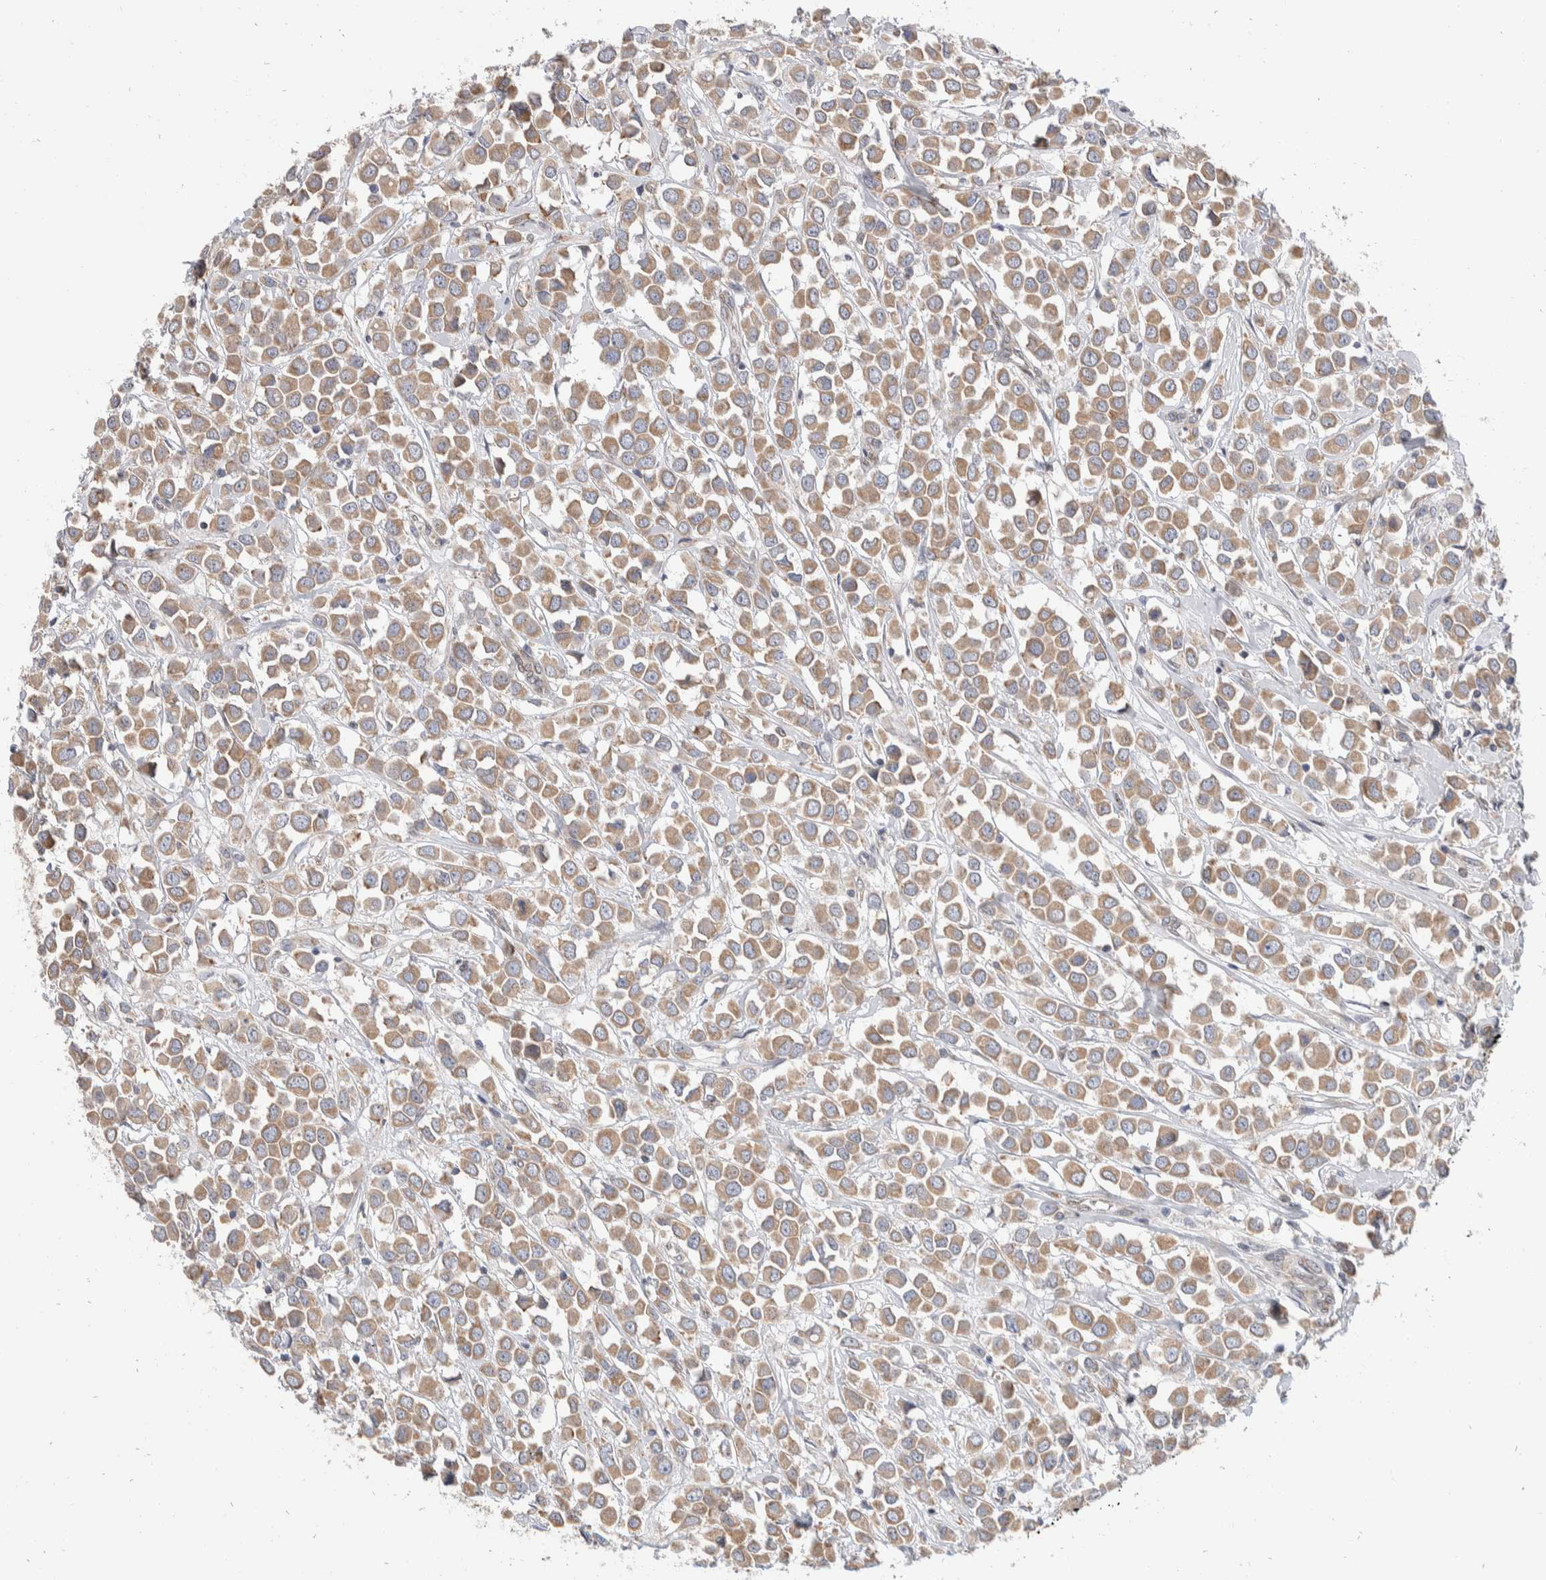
{"staining": {"intensity": "moderate", "quantity": ">75%", "location": "cytoplasmic/membranous"}, "tissue": "breast cancer", "cell_type": "Tumor cells", "image_type": "cancer", "snomed": [{"axis": "morphology", "description": "Duct carcinoma"}, {"axis": "topography", "description": "Breast"}], "caption": "Immunohistochemical staining of human breast infiltrating ductal carcinoma displays moderate cytoplasmic/membranous protein positivity in approximately >75% of tumor cells.", "gene": "TMEM245", "patient": {"sex": "female", "age": 61}}